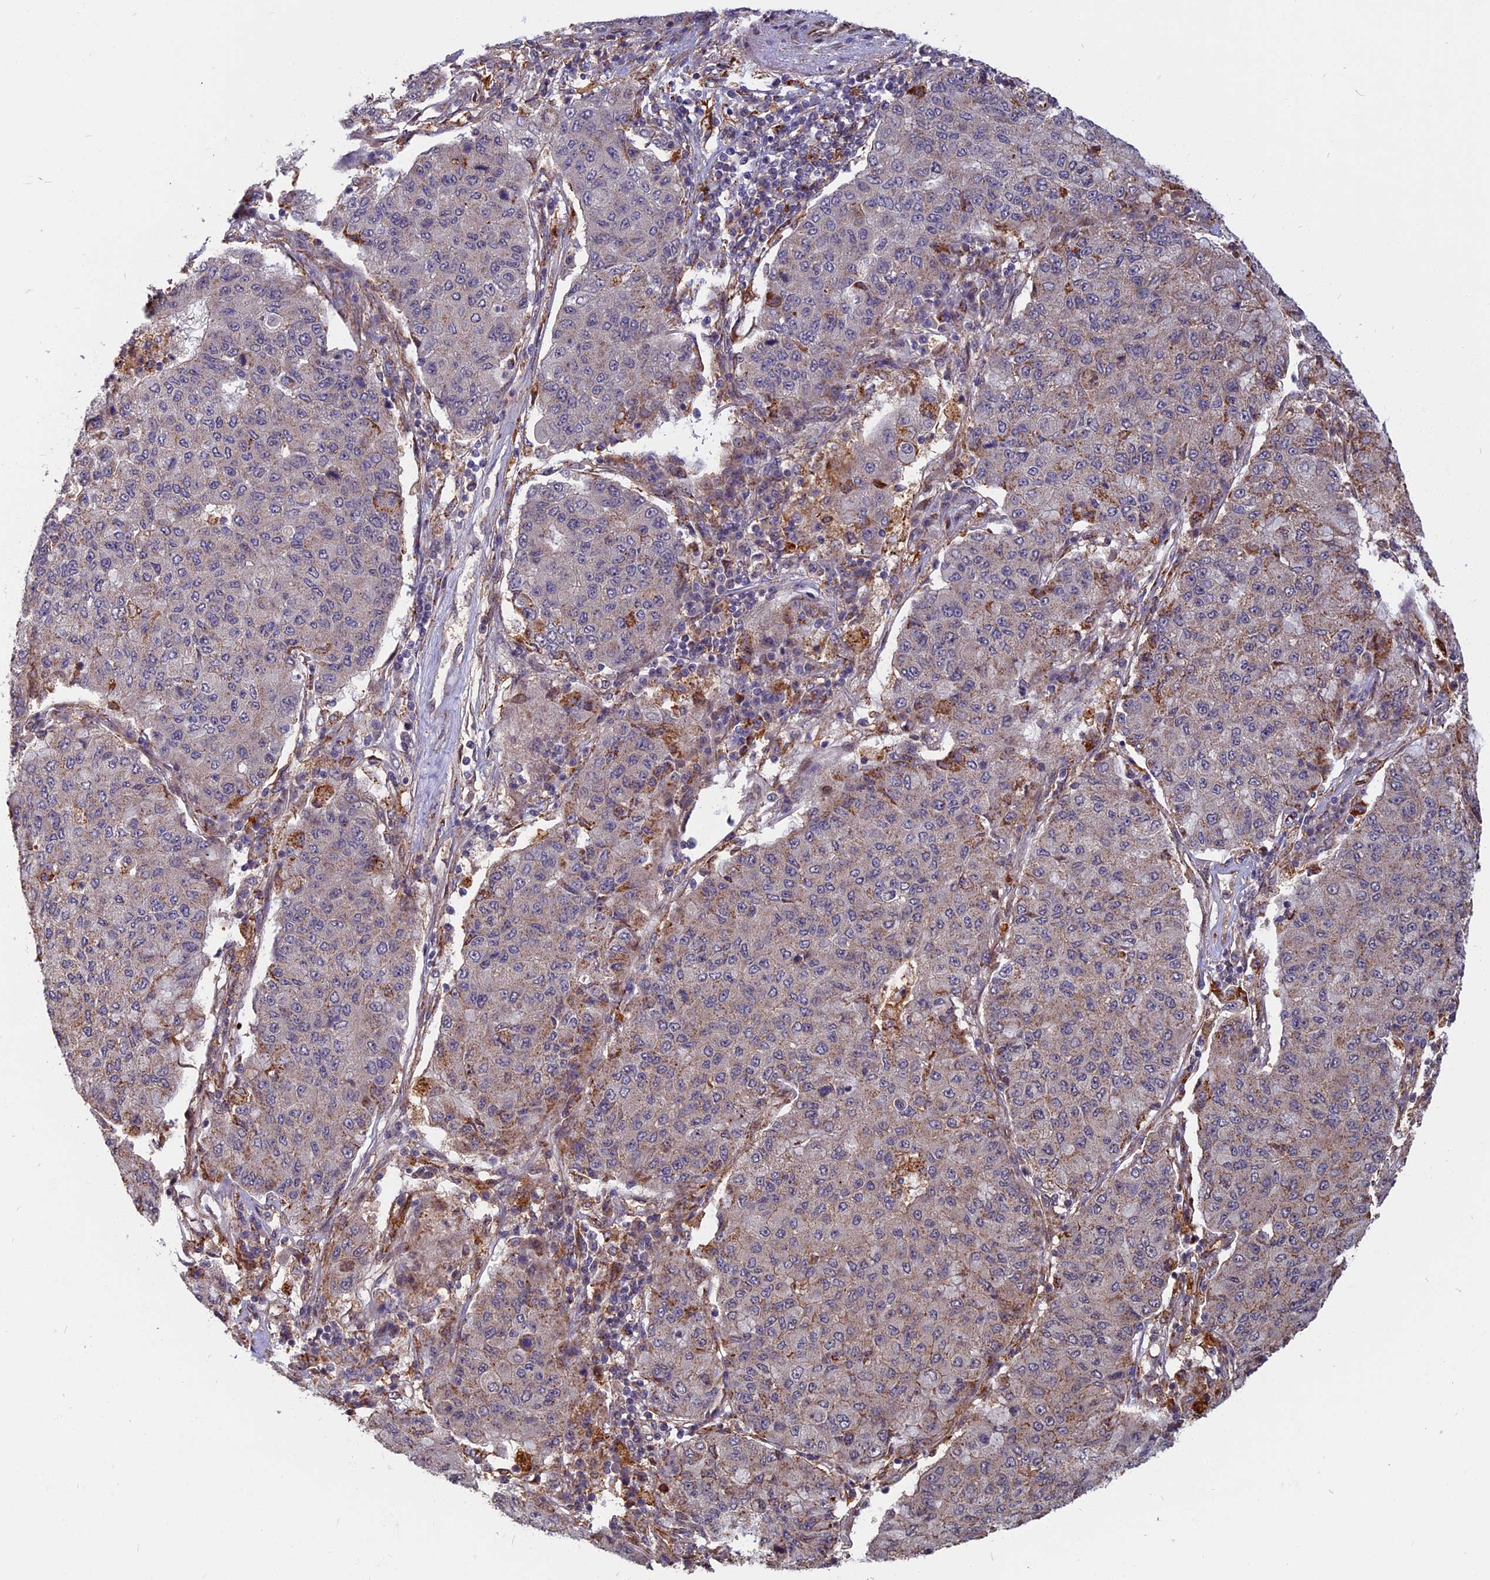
{"staining": {"intensity": "moderate", "quantity": "<25%", "location": "cytoplasmic/membranous"}, "tissue": "lung cancer", "cell_type": "Tumor cells", "image_type": "cancer", "snomed": [{"axis": "morphology", "description": "Squamous cell carcinoma, NOS"}, {"axis": "topography", "description": "Lung"}], "caption": "IHC staining of lung cancer, which exhibits low levels of moderate cytoplasmic/membranous expression in about <25% of tumor cells indicating moderate cytoplasmic/membranous protein expression. The staining was performed using DAB (3,3'-diaminobenzidine) (brown) for protein detection and nuclei were counterstained in hematoxylin (blue).", "gene": "SPG11", "patient": {"sex": "male", "age": 74}}